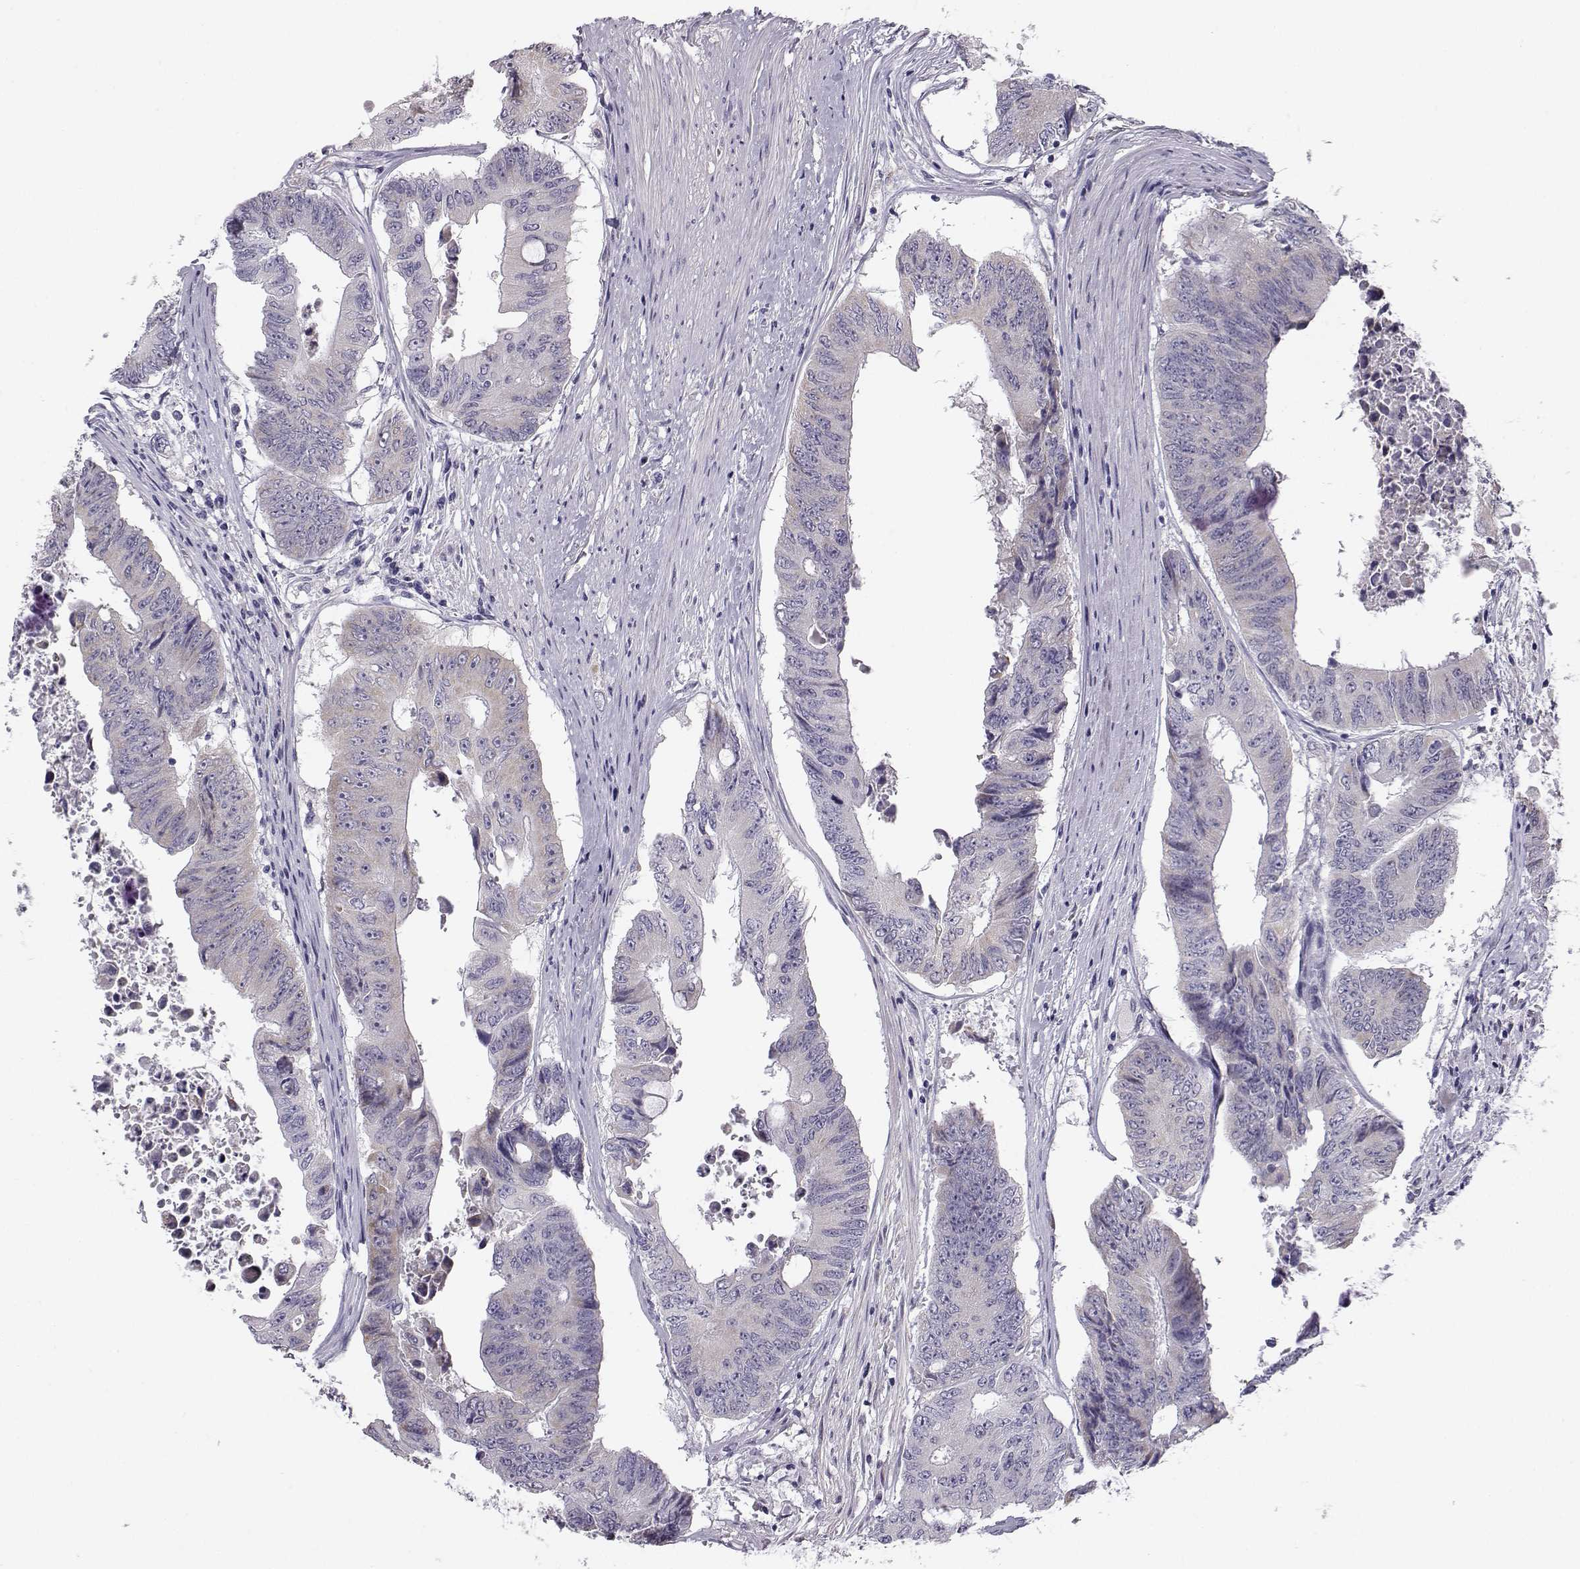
{"staining": {"intensity": "negative", "quantity": "none", "location": "none"}, "tissue": "colorectal cancer", "cell_type": "Tumor cells", "image_type": "cancer", "snomed": [{"axis": "morphology", "description": "Adenocarcinoma, NOS"}, {"axis": "topography", "description": "Rectum"}], "caption": "This histopathology image is of colorectal cancer (adenocarcinoma) stained with immunohistochemistry (IHC) to label a protein in brown with the nuclei are counter-stained blue. There is no staining in tumor cells.", "gene": "KCNMB4", "patient": {"sex": "male", "age": 59}}